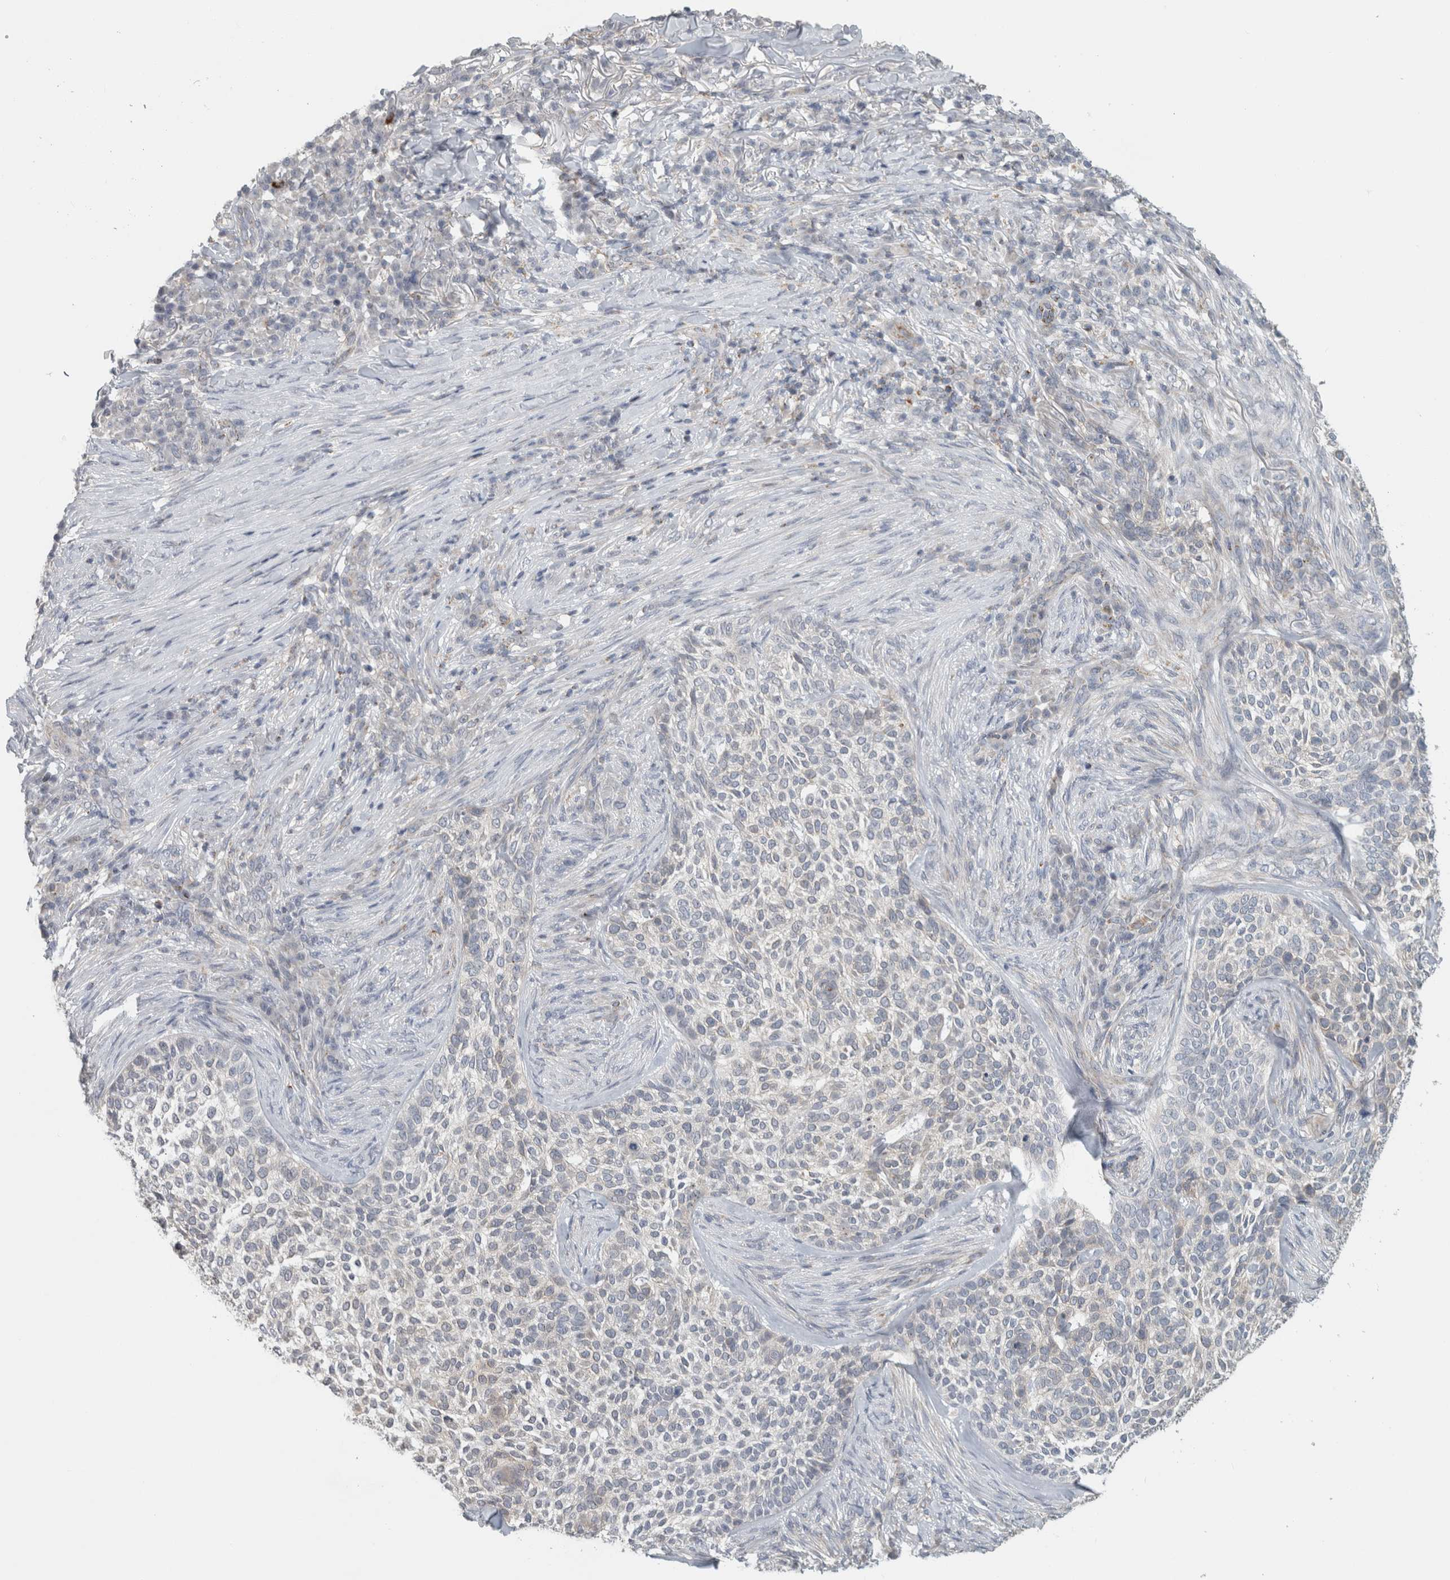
{"staining": {"intensity": "negative", "quantity": "none", "location": "none"}, "tissue": "skin cancer", "cell_type": "Tumor cells", "image_type": "cancer", "snomed": [{"axis": "morphology", "description": "Basal cell carcinoma"}, {"axis": "topography", "description": "Skin"}], "caption": "The image exhibits no staining of tumor cells in basal cell carcinoma (skin).", "gene": "RAB18", "patient": {"sex": "female", "age": 64}}